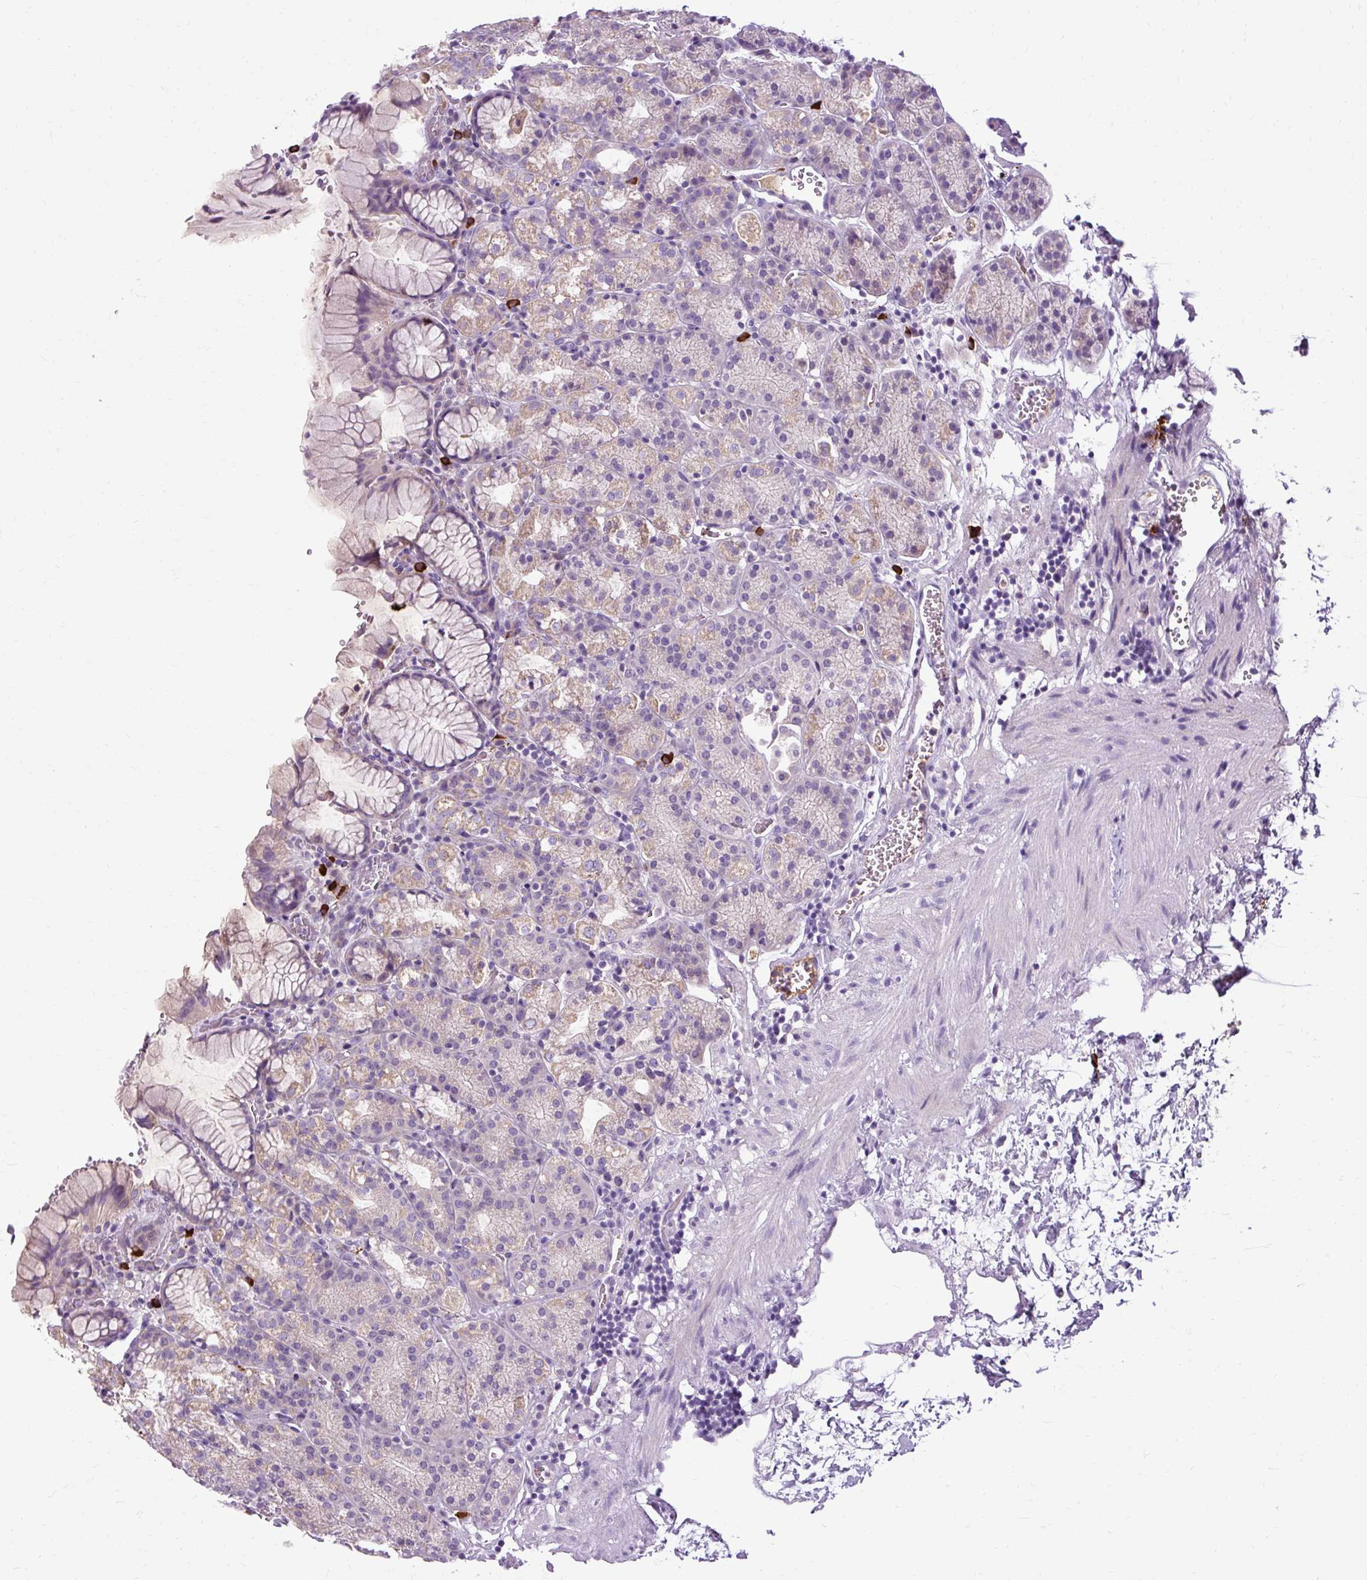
{"staining": {"intensity": "weak", "quantity": "<25%", "location": "cytoplasmic/membranous"}, "tissue": "stomach", "cell_type": "Glandular cells", "image_type": "normal", "snomed": [{"axis": "morphology", "description": "Normal tissue, NOS"}, {"axis": "topography", "description": "Stomach, upper"}], "caption": "The image exhibits no staining of glandular cells in benign stomach.", "gene": "ARRDC2", "patient": {"sex": "female", "age": 81}}